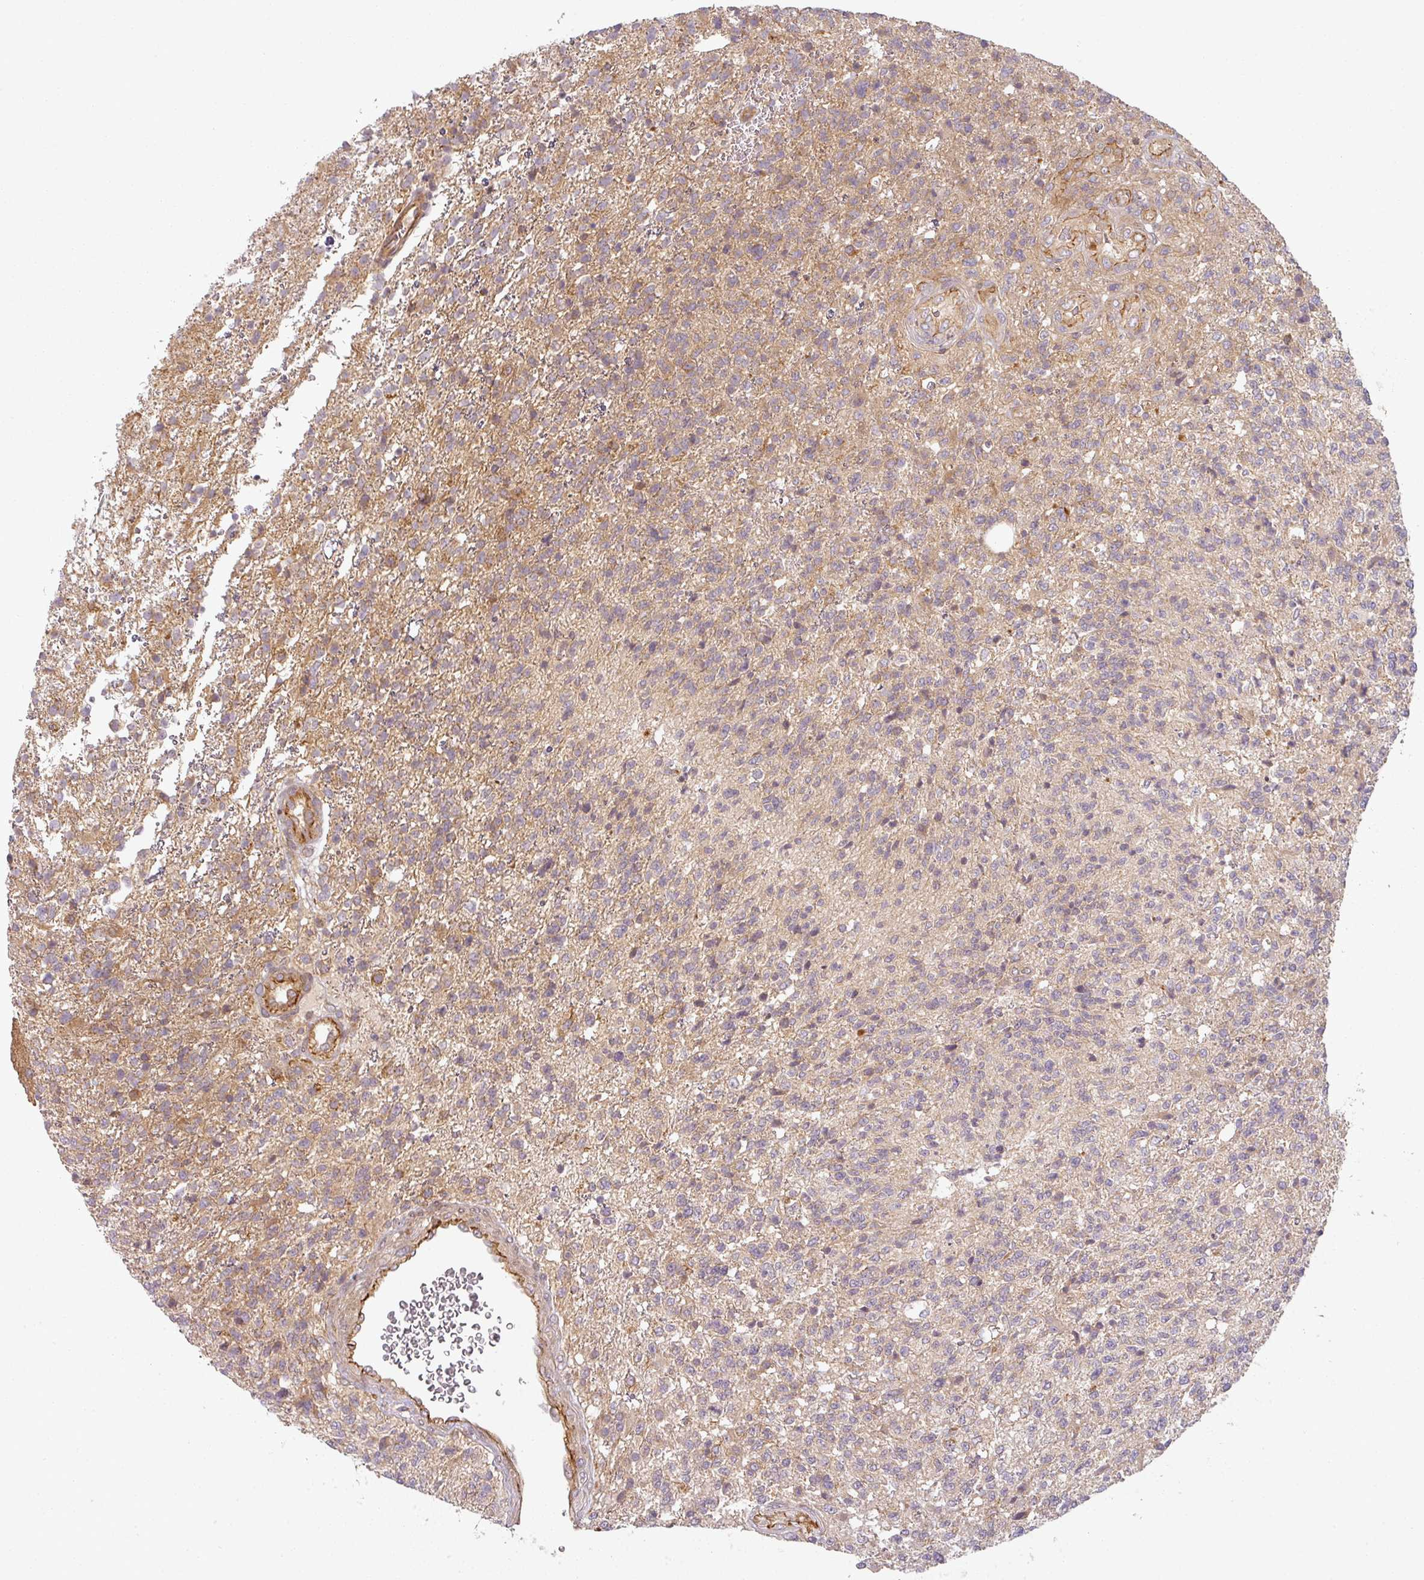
{"staining": {"intensity": "weak", "quantity": "<25%", "location": "cytoplasmic/membranous"}, "tissue": "glioma", "cell_type": "Tumor cells", "image_type": "cancer", "snomed": [{"axis": "morphology", "description": "Glioma, malignant, High grade"}, {"axis": "topography", "description": "Brain"}], "caption": "Immunohistochemistry (IHC) histopathology image of human glioma stained for a protein (brown), which demonstrates no positivity in tumor cells. The staining is performed using DAB (3,3'-diaminobenzidine) brown chromogen with nuclei counter-stained in using hematoxylin.", "gene": "CNOT1", "patient": {"sex": "male", "age": 56}}